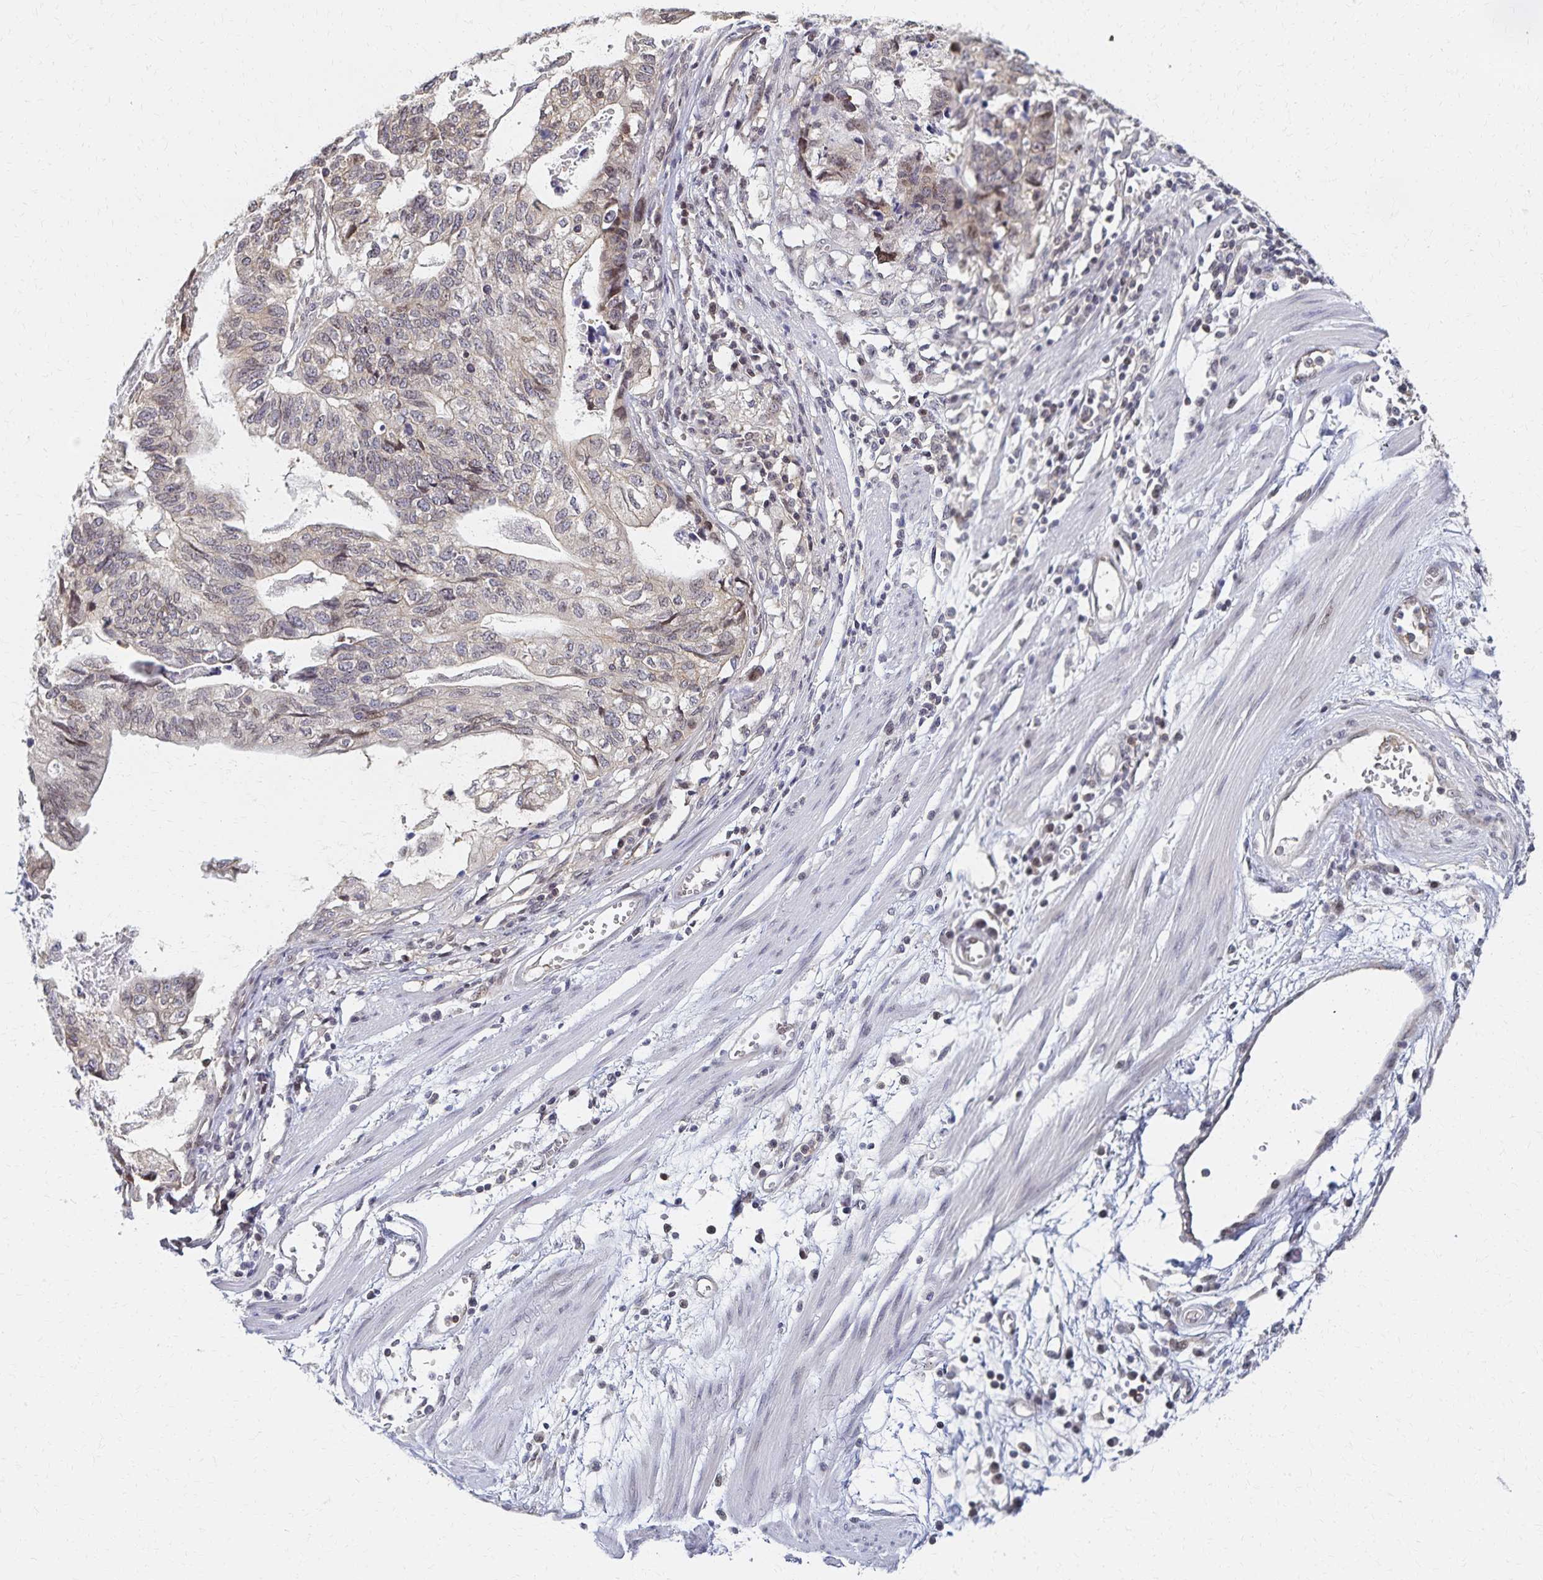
{"staining": {"intensity": "weak", "quantity": "<25%", "location": "cytoplasmic/membranous"}, "tissue": "stomach cancer", "cell_type": "Tumor cells", "image_type": "cancer", "snomed": [{"axis": "morphology", "description": "Adenocarcinoma, NOS"}, {"axis": "topography", "description": "Stomach, upper"}], "caption": "A high-resolution photomicrograph shows immunohistochemistry (IHC) staining of stomach cancer, which reveals no significant expression in tumor cells.", "gene": "RAB9B", "patient": {"sex": "female", "age": 67}}